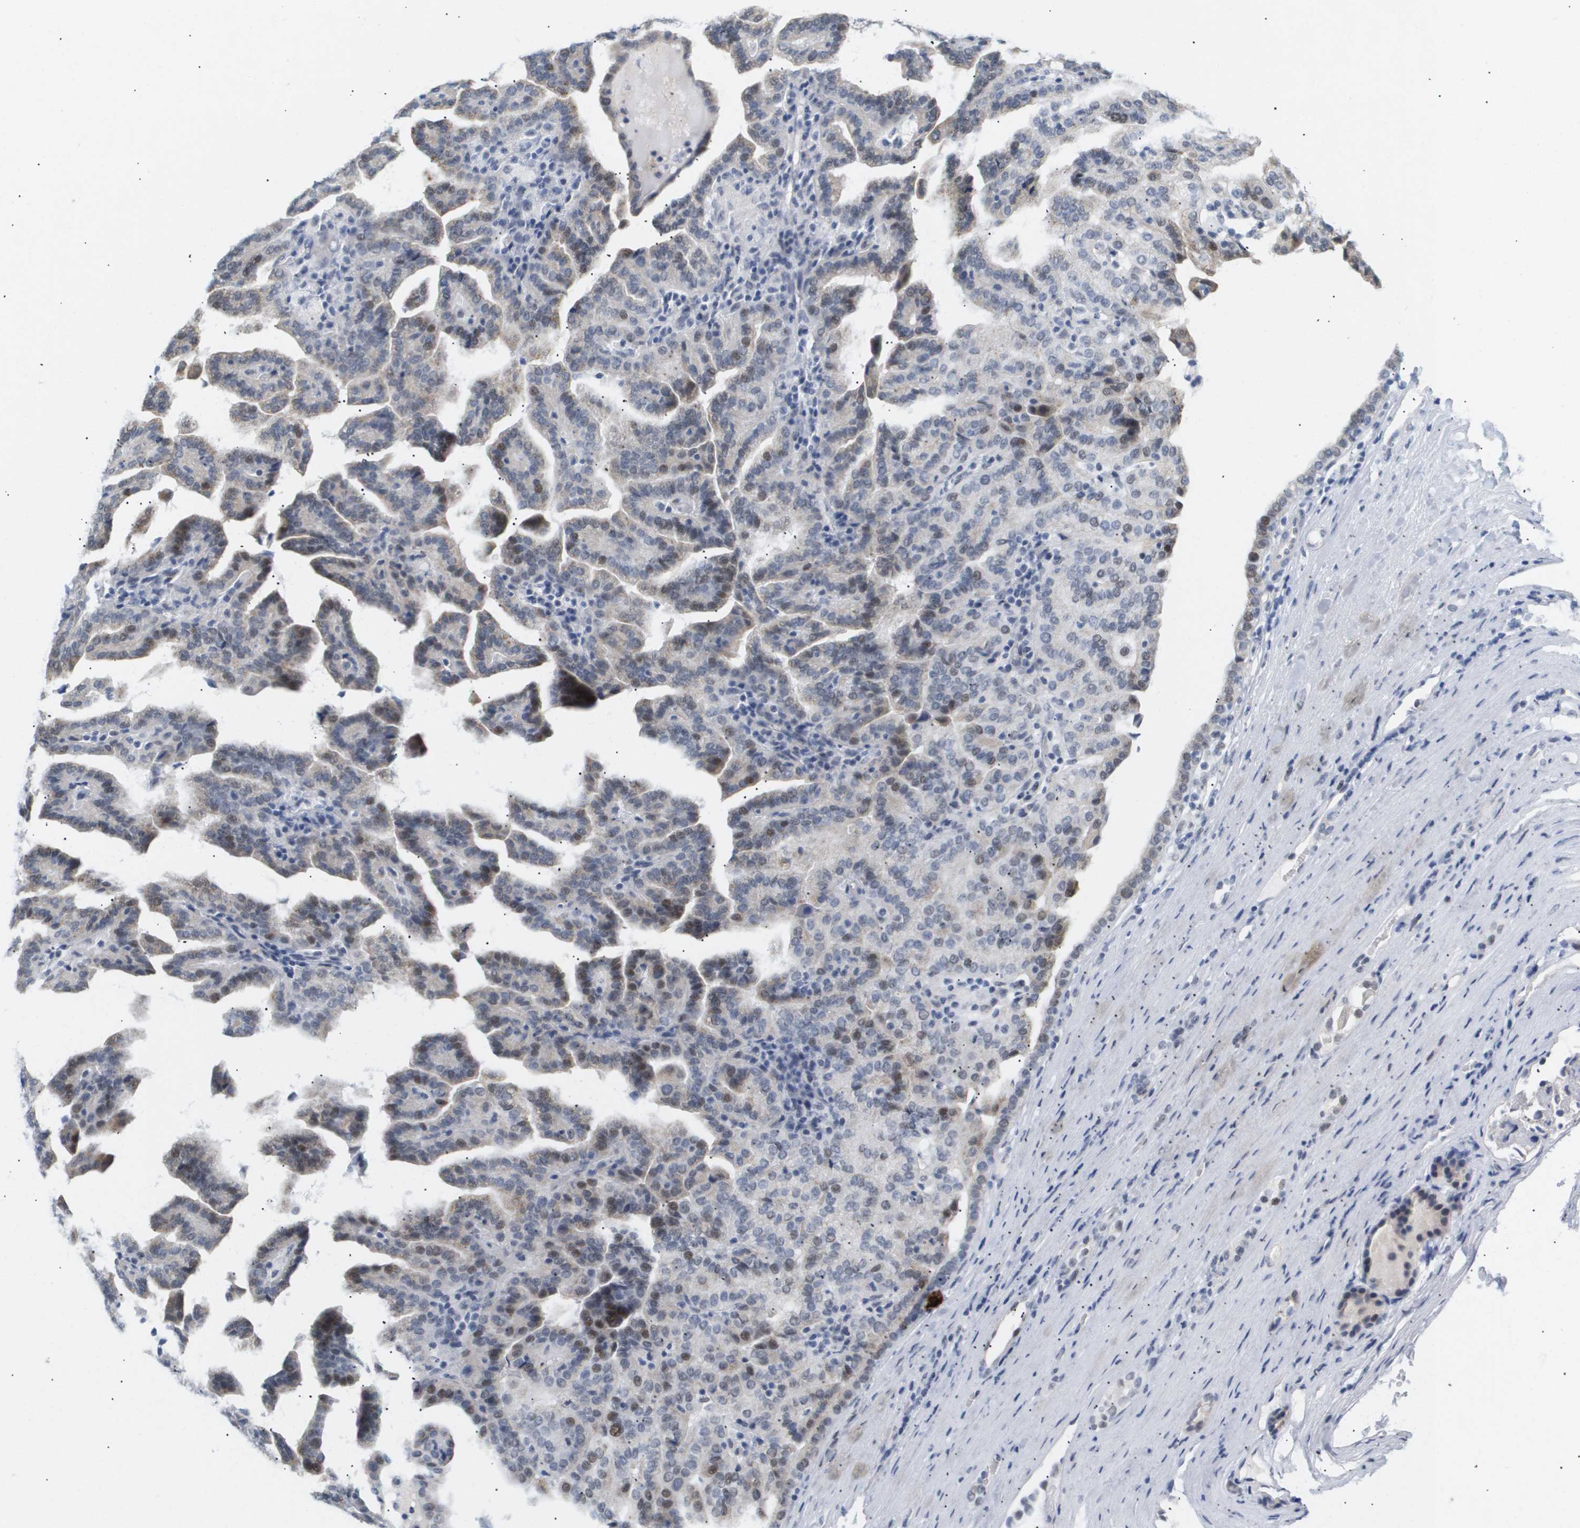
{"staining": {"intensity": "moderate", "quantity": "25%-75%", "location": "nuclear"}, "tissue": "renal cancer", "cell_type": "Tumor cells", "image_type": "cancer", "snomed": [{"axis": "morphology", "description": "Adenocarcinoma, NOS"}, {"axis": "topography", "description": "Kidney"}], "caption": "Brown immunohistochemical staining in human renal adenocarcinoma displays moderate nuclear staining in approximately 25%-75% of tumor cells. (Stains: DAB (3,3'-diaminobenzidine) in brown, nuclei in blue, Microscopy: brightfield microscopy at high magnification).", "gene": "PPARD", "patient": {"sex": "male", "age": 61}}